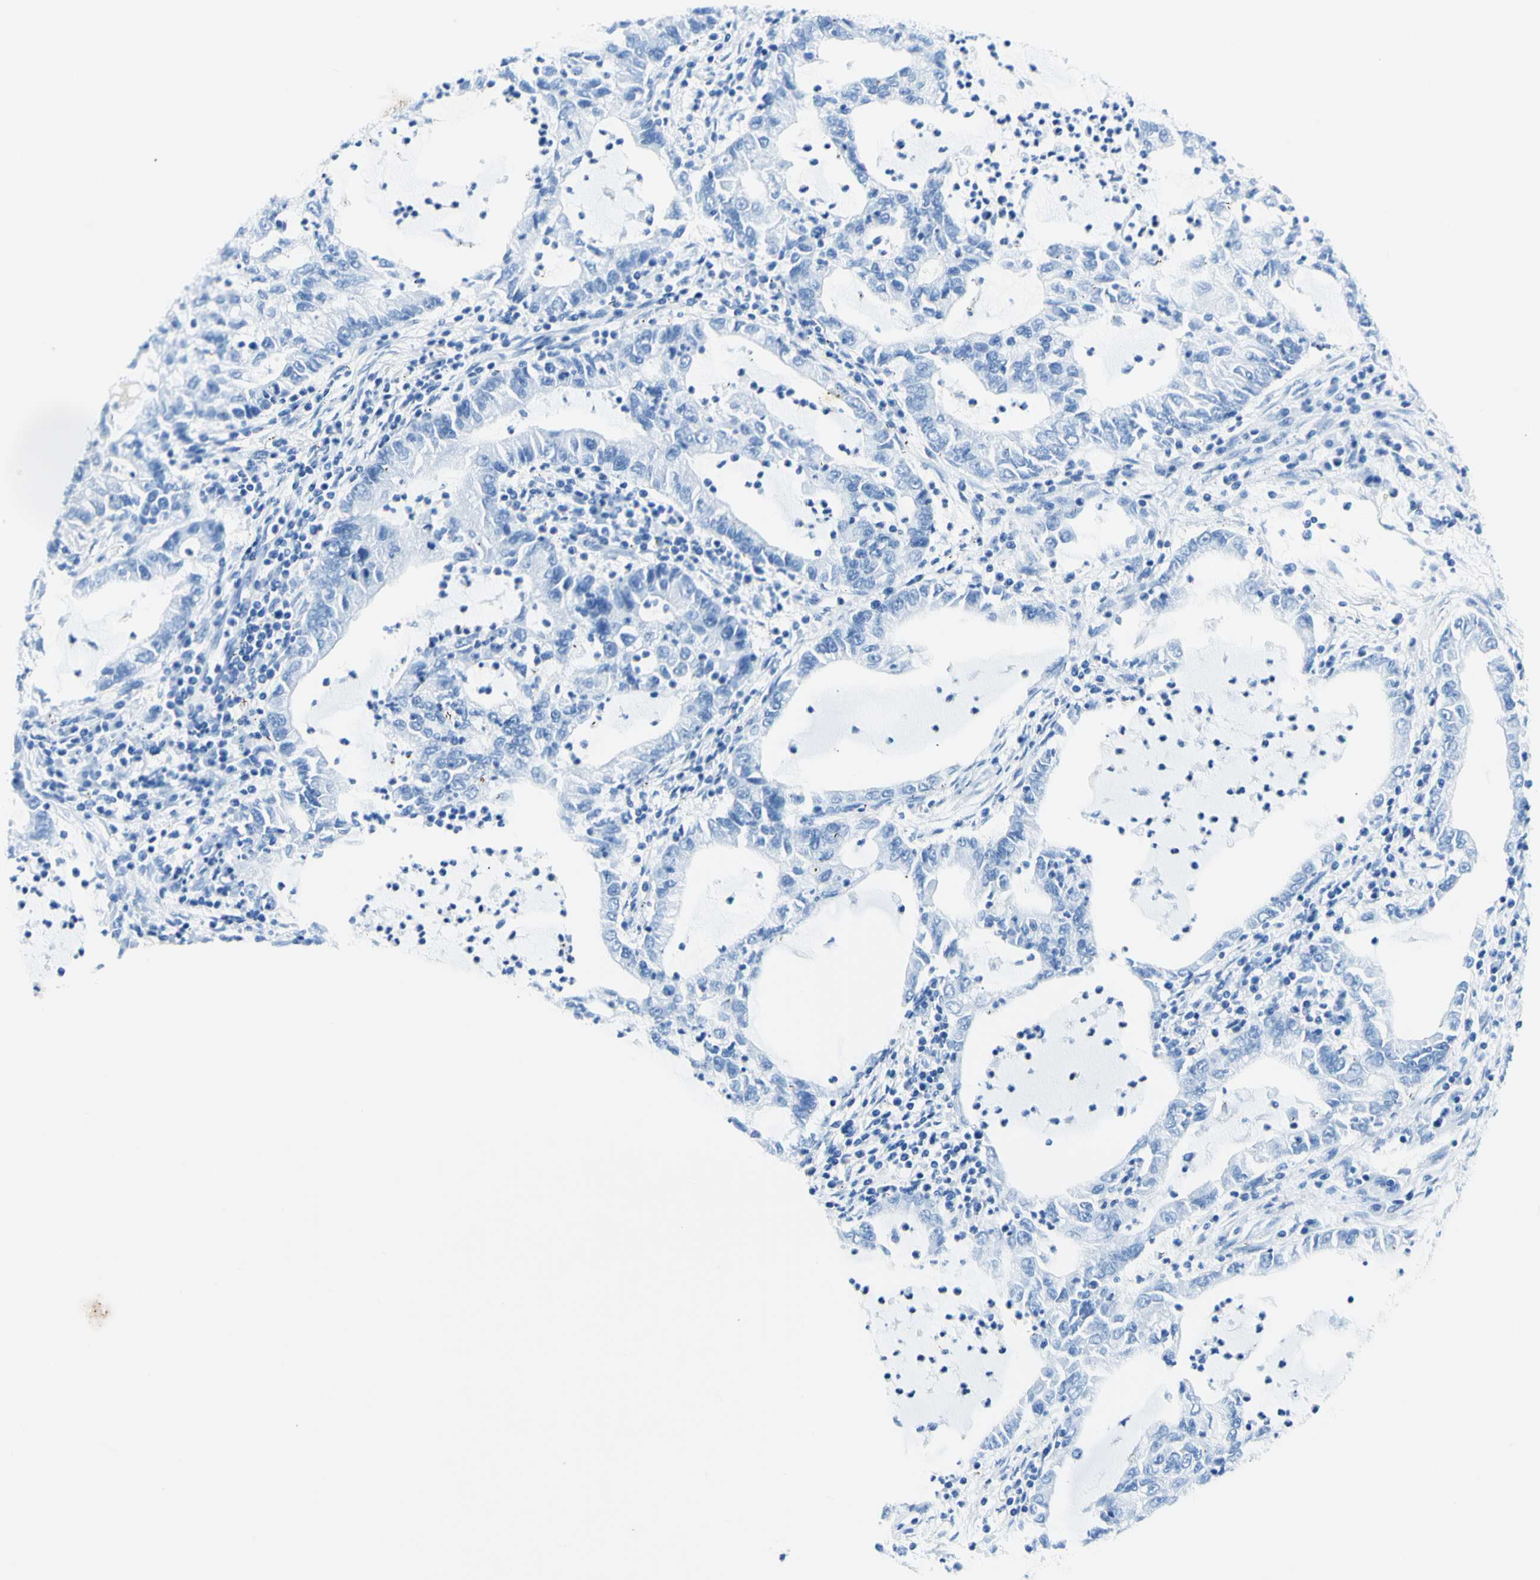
{"staining": {"intensity": "negative", "quantity": "none", "location": "none"}, "tissue": "lung cancer", "cell_type": "Tumor cells", "image_type": "cancer", "snomed": [{"axis": "morphology", "description": "Adenocarcinoma, NOS"}, {"axis": "topography", "description": "Lung"}], "caption": "IHC micrograph of neoplastic tissue: human lung cancer stained with DAB (3,3'-diaminobenzidine) shows no significant protein expression in tumor cells.", "gene": "MYH2", "patient": {"sex": "female", "age": 51}}